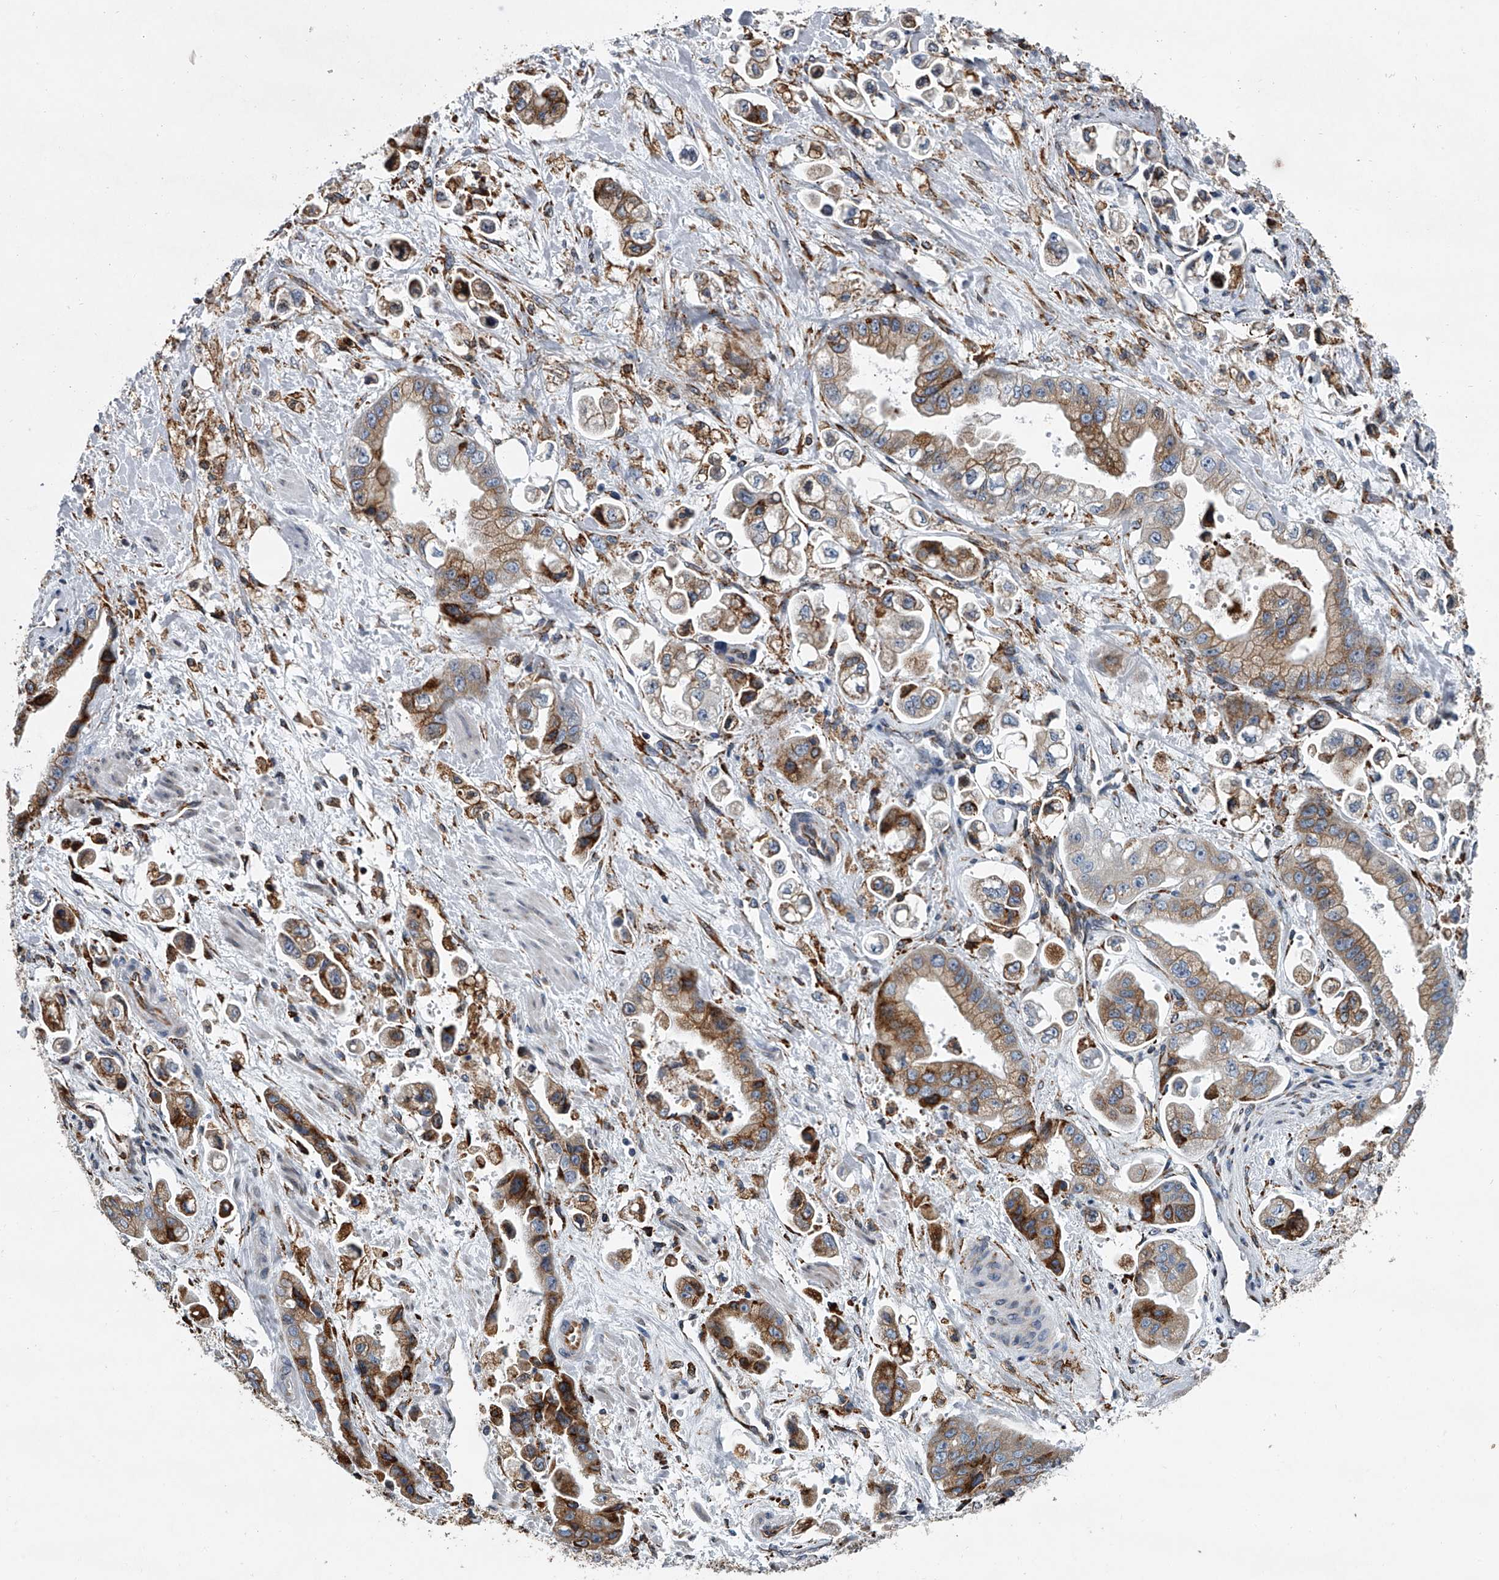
{"staining": {"intensity": "moderate", "quantity": ">75%", "location": "cytoplasmic/membranous"}, "tissue": "stomach cancer", "cell_type": "Tumor cells", "image_type": "cancer", "snomed": [{"axis": "morphology", "description": "Adenocarcinoma, NOS"}, {"axis": "topography", "description": "Stomach"}], "caption": "A high-resolution photomicrograph shows immunohistochemistry (IHC) staining of stomach cancer (adenocarcinoma), which reveals moderate cytoplasmic/membranous positivity in approximately >75% of tumor cells.", "gene": "TMEM63C", "patient": {"sex": "male", "age": 62}}